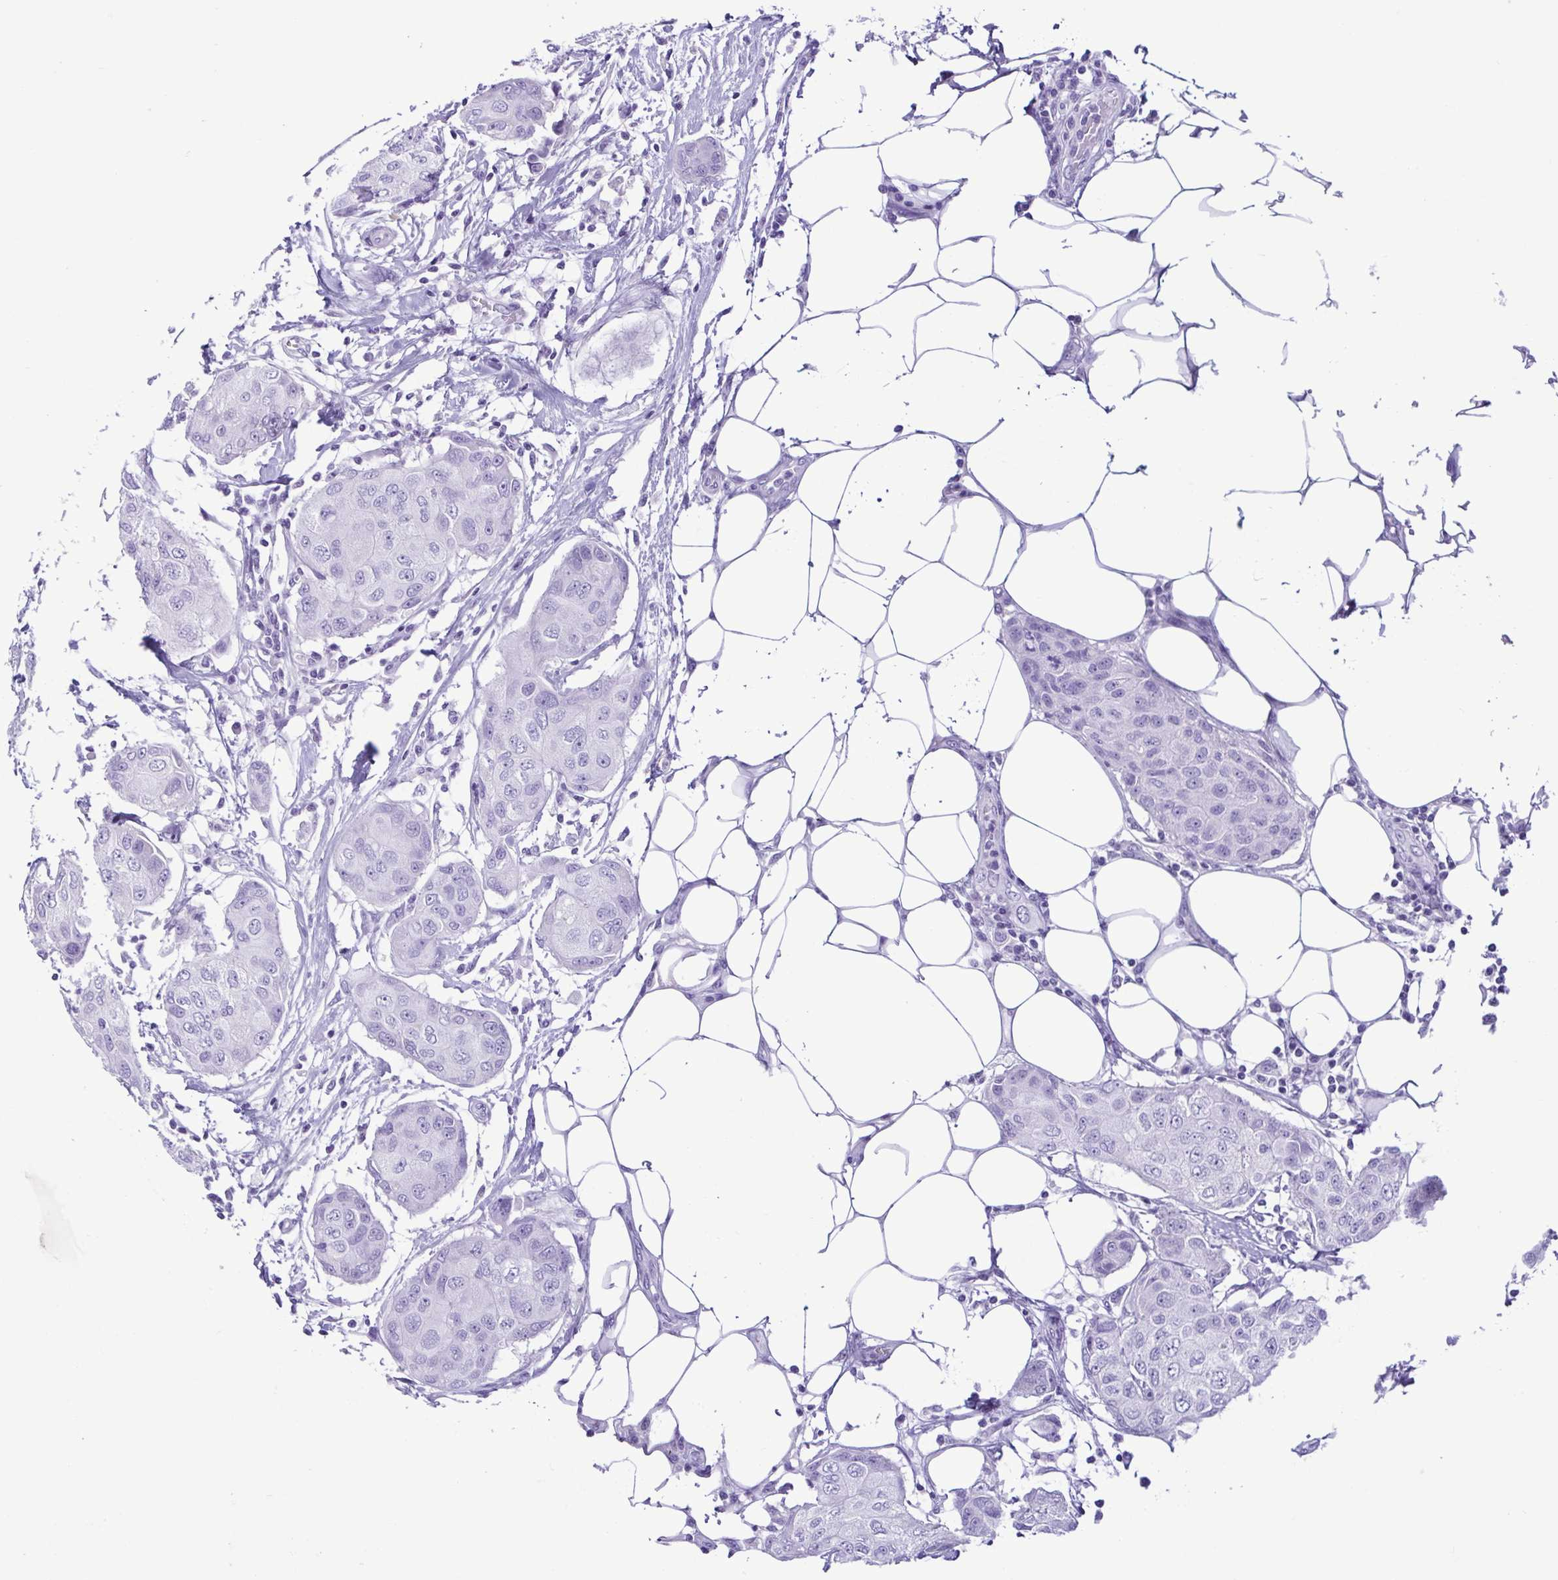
{"staining": {"intensity": "negative", "quantity": "none", "location": "none"}, "tissue": "breast cancer", "cell_type": "Tumor cells", "image_type": "cancer", "snomed": [{"axis": "morphology", "description": "Duct carcinoma"}, {"axis": "topography", "description": "Breast"}, {"axis": "topography", "description": "Lymph node"}], "caption": "A histopathology image of human intraductal carcinoma (breast) is negative for staining in tumor cells.", "gene": "SPATA16", "patient": {"sex": "female", "age": 80}}